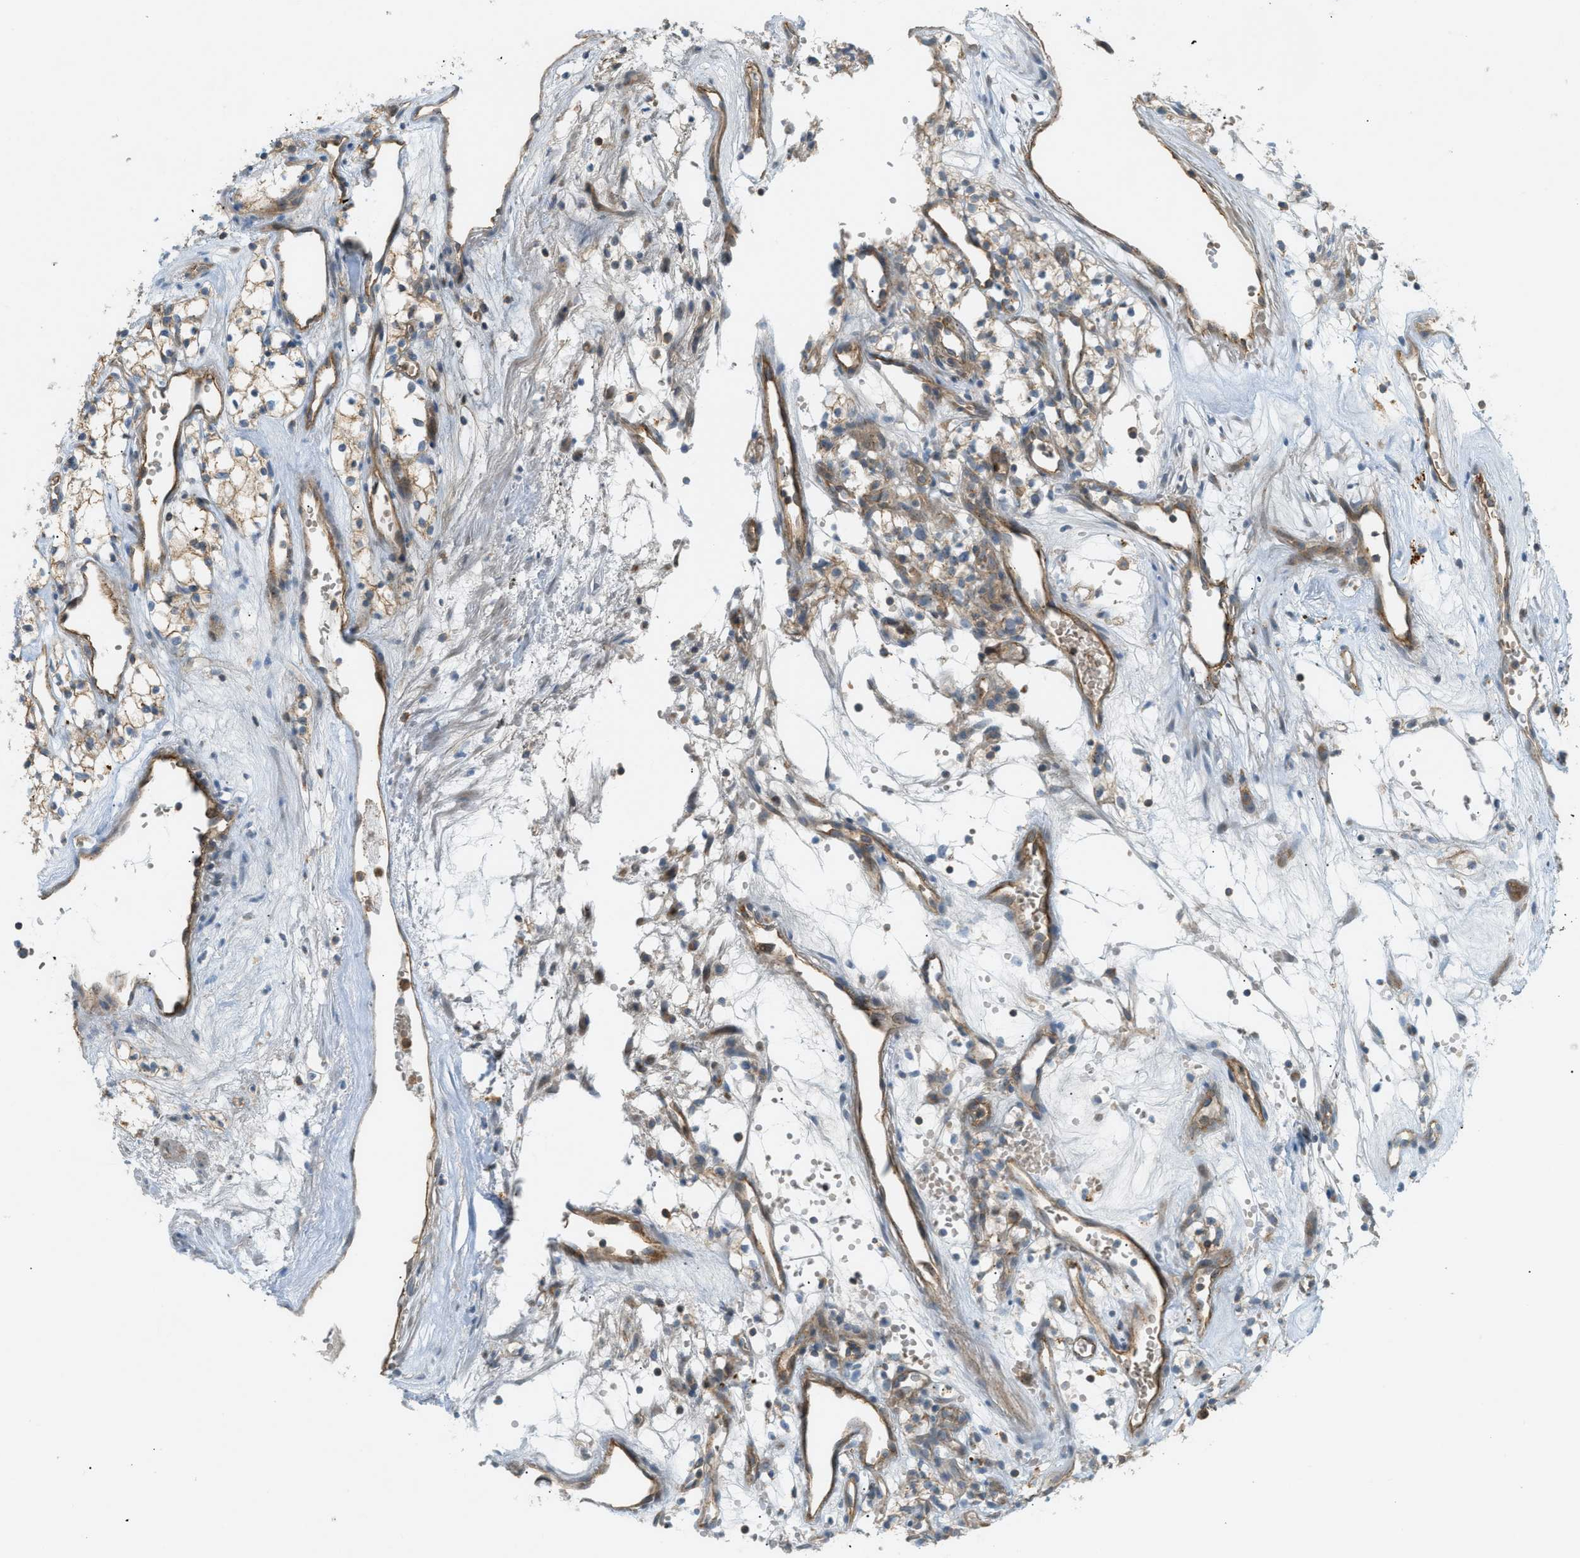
{"staining": {"intensity": "moderate", "quantity": ">75%", "location": "cytoplasmic/membranous"}, "tissue": "renal cancer", "cell_type": "Tumor cells", "image_type": "cancer", "snomed": [{"axis": "morphology", "description": "Adenocarcinoma, NOS"}, {"axis": "topography", "description": "Kidney"}], "caption": "This is an image of IHC staining of renal adenocarcinoma, which shows moderate positivity in the cytoplasmic/membranous of tumor cells.", "gene": "GRK6", "patient": {"sex": "male", "age": 59}}